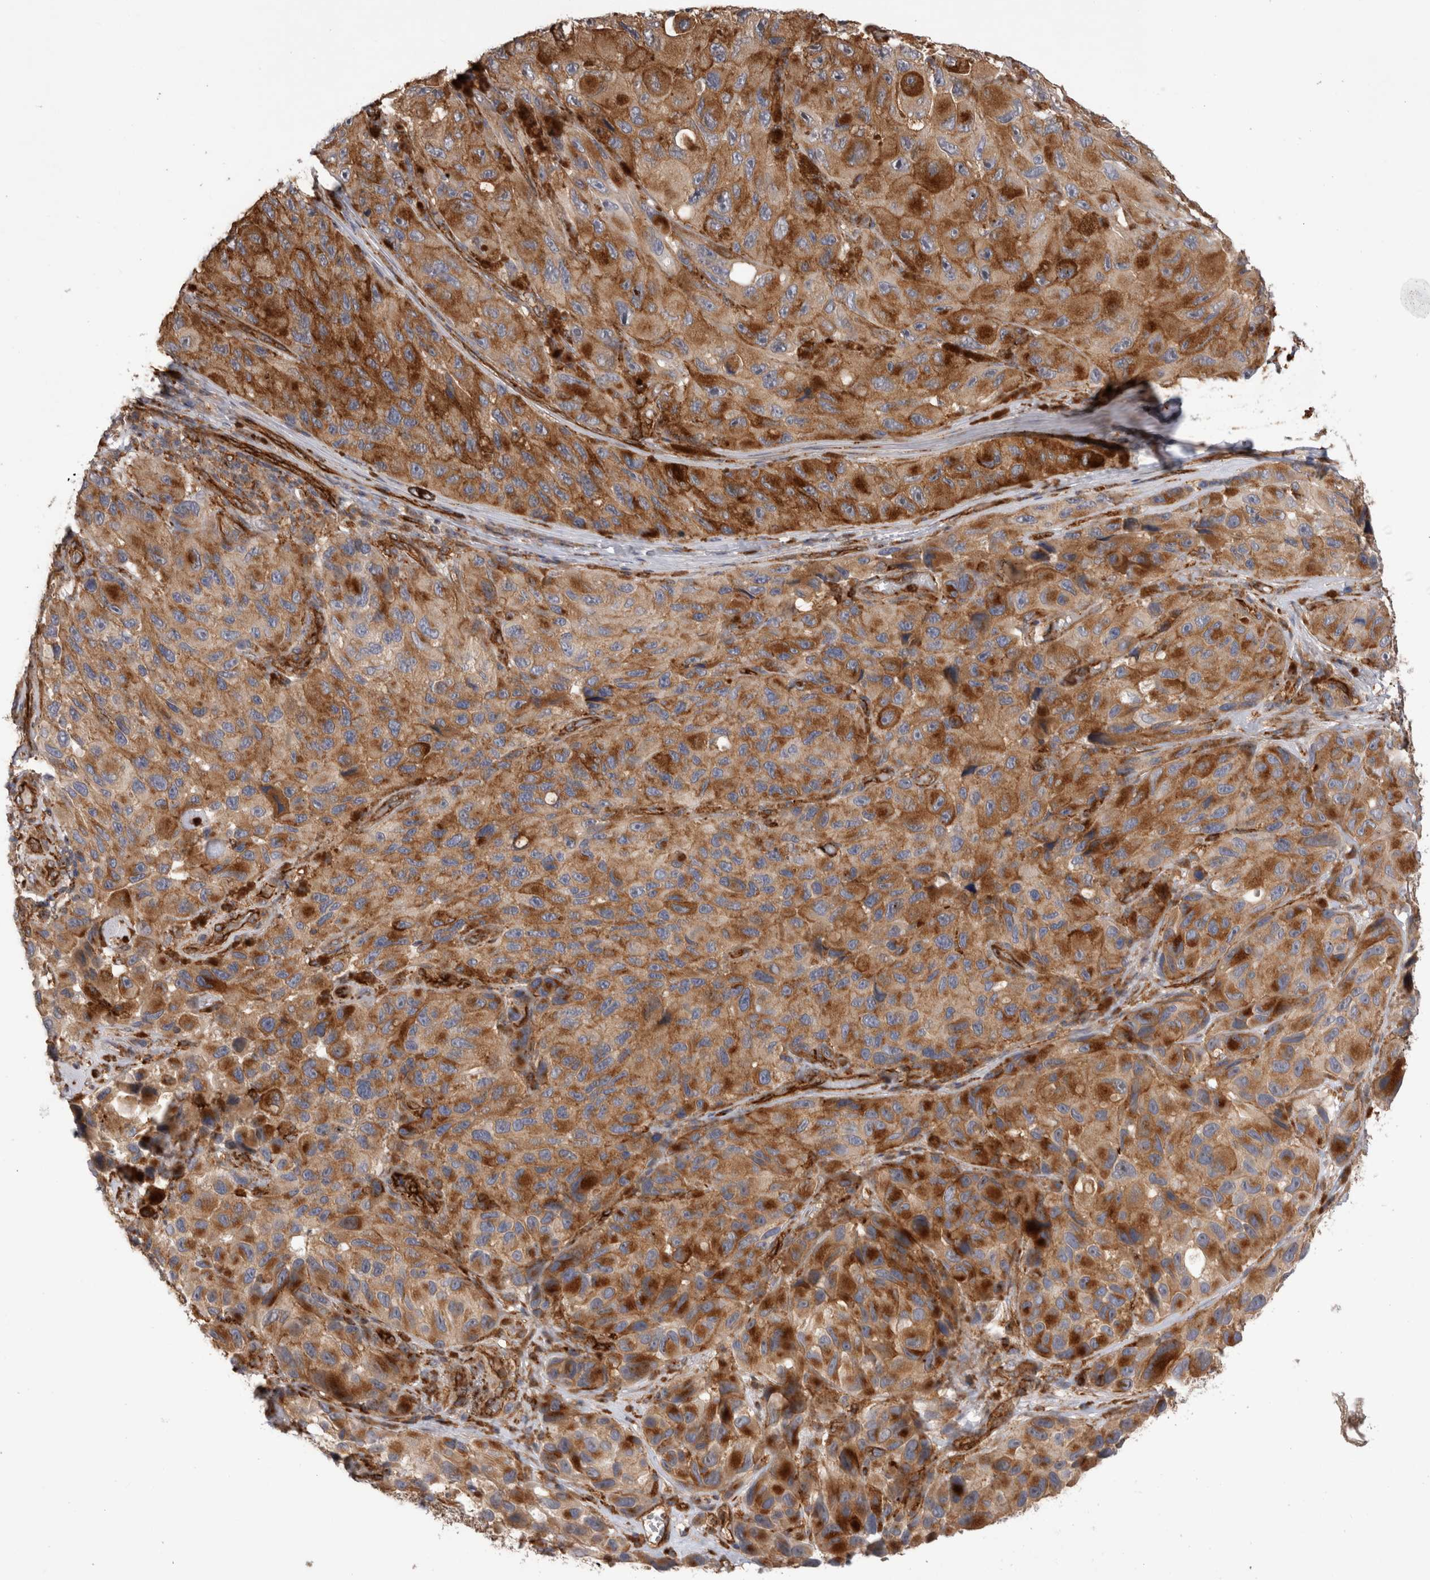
{"staining": {"intensity": "strong", "quantity": ">75%", "location": "cytoplasmic/membranous"}, "tissue": "melanoma", "cell_type": "Tumor cells", "image_type": "cancer", "snomed": [{"axis": "morphology", "description": "Malignant melanoma, NOS"}, {"axis": "topography", "description": "Skin"}], "caption": "Human melanoma stained for a protein (brown) demonstrates strong cytoplasmic/membranous positive staining in approximately >75% of tumor cells.", "gene": "BNIP2", "patient": {"sex": "female", "age": 73}}